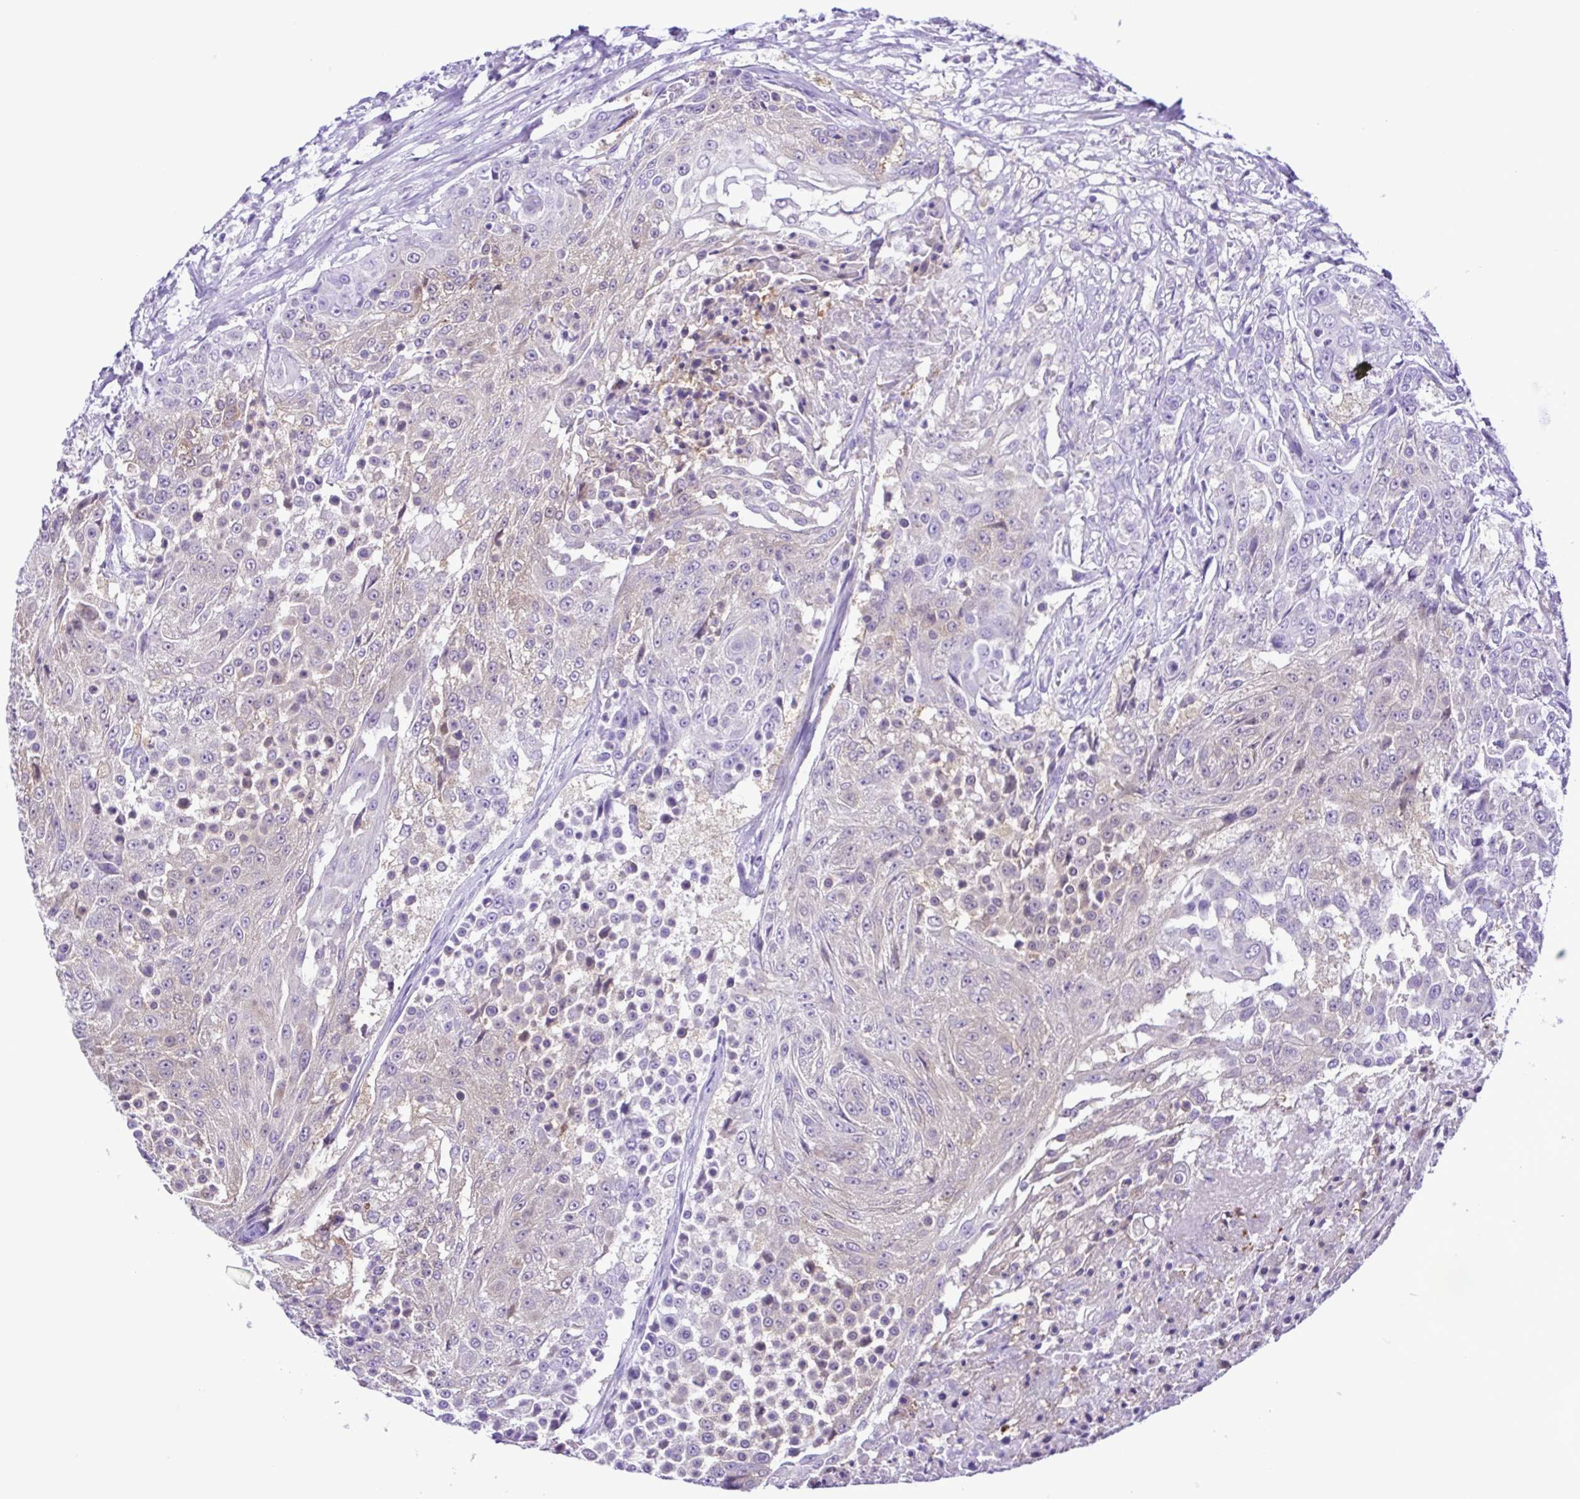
{"staining": {"intensity": "weak", "quantity": "25%-75%", "location": "cytoplasmic/membranous"}, "tissue": "urothelial cancer", "cell_type": "Tumor cells", "image_type": "cancer", "snomed": [{"axis": "morphology", "description": "Urothelial carcinoma, High grade"}, {"axis": "topography", "description": "Urinary bladder"}], "caption": "High-grade urothelial carcinoma stained with DAB IHC reveals low levels of weak cytoplasmic/membranous positivity in about 25%-75% of tumor cells.", "gene": "SYT1", "patient": {"sex": "female", "age": 63}}